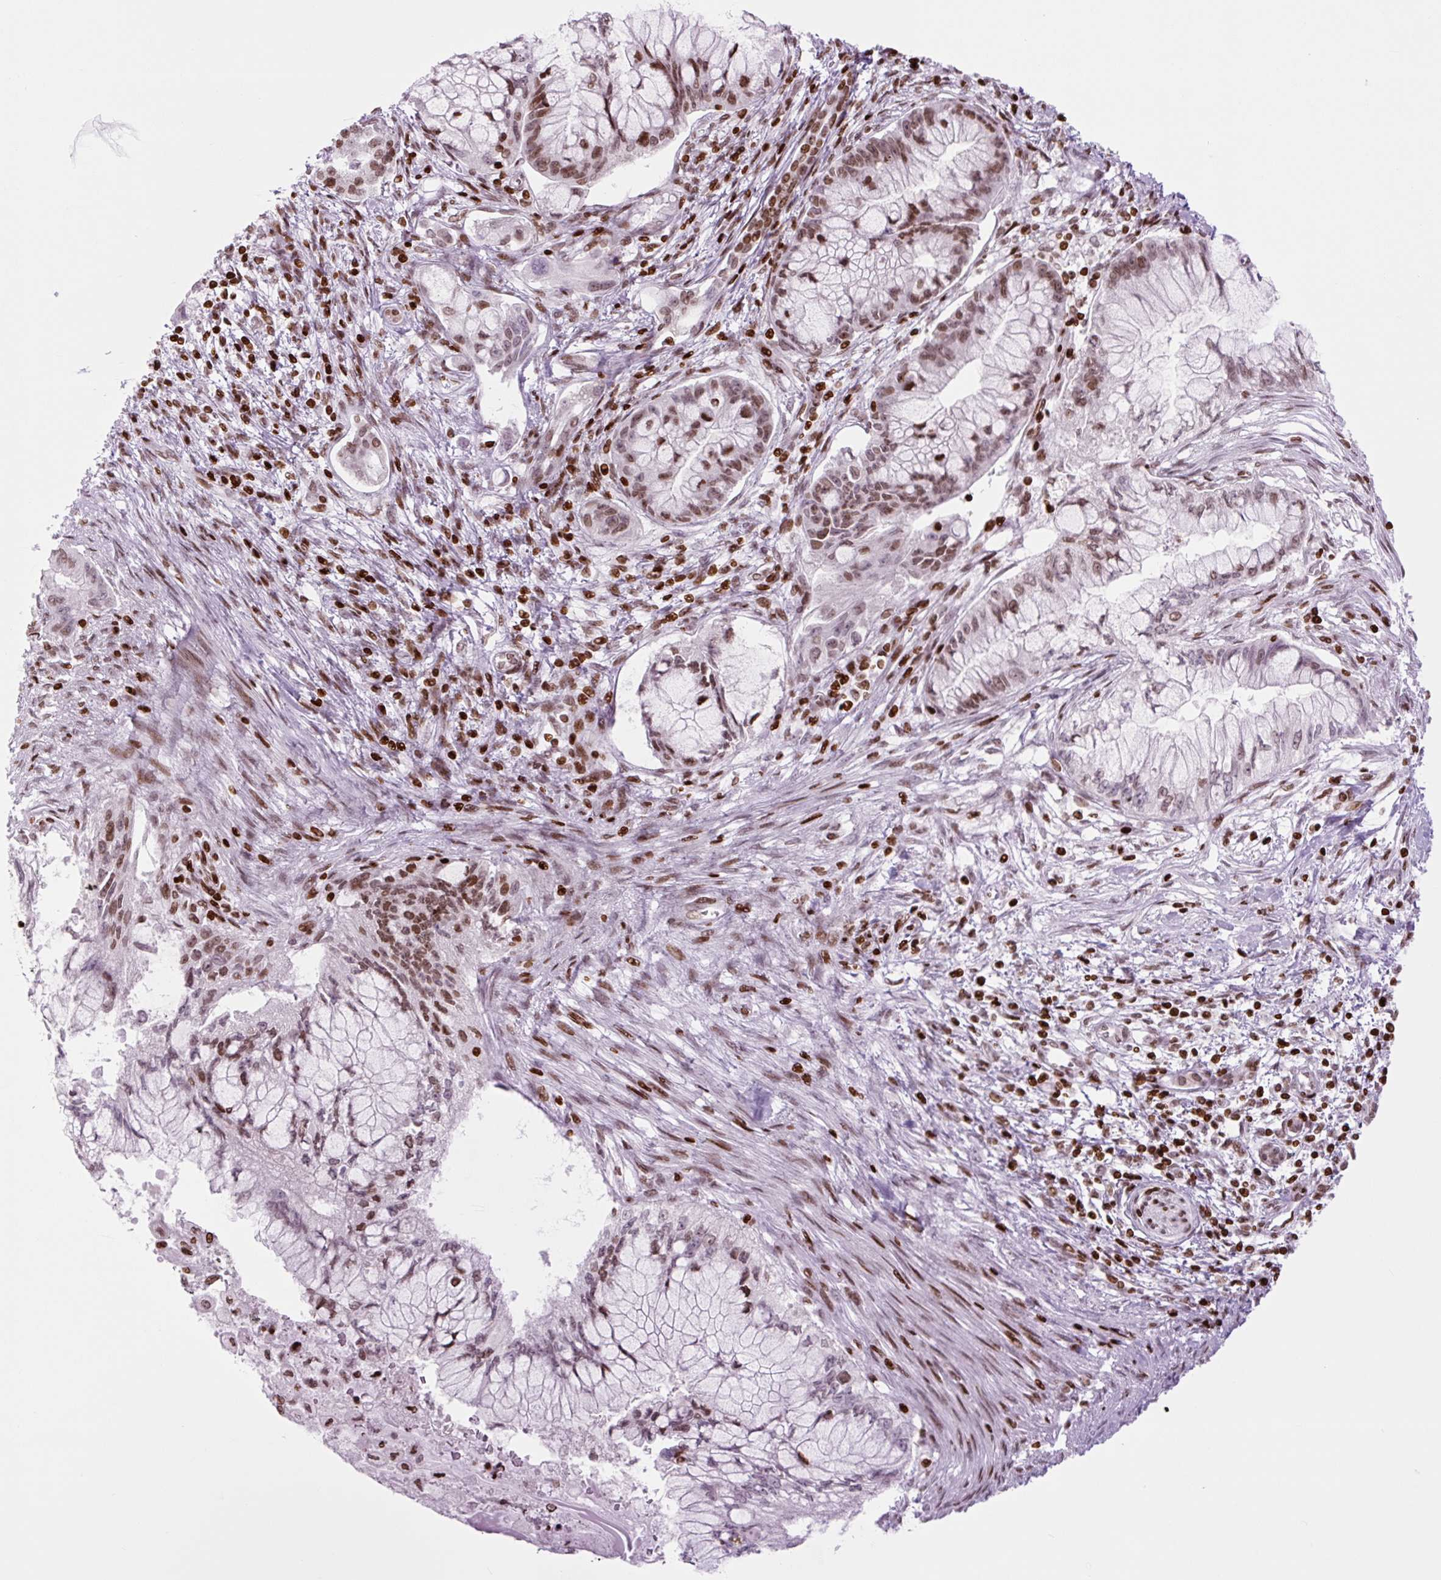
{"staining": {"intensity": "moderate", "quantity": "25%-75%", "location": "nuclear"}, "tissue": "pancreatic cancer", "cell_type": "Tumor cells", "image_type": "cancer", "snomed": [{"axis": "morphology", "description": "Adenocarcinoma, NOS"}, {"axis": "topography", "description": "Pancreas"}], "caption": "Protein staining of pancreatic cancer tissue shows moderate nuclear staining in about 25%-75% of tumor cells.", "gene": "H1-3", "patient": {"sex": "male", "age": 48}}